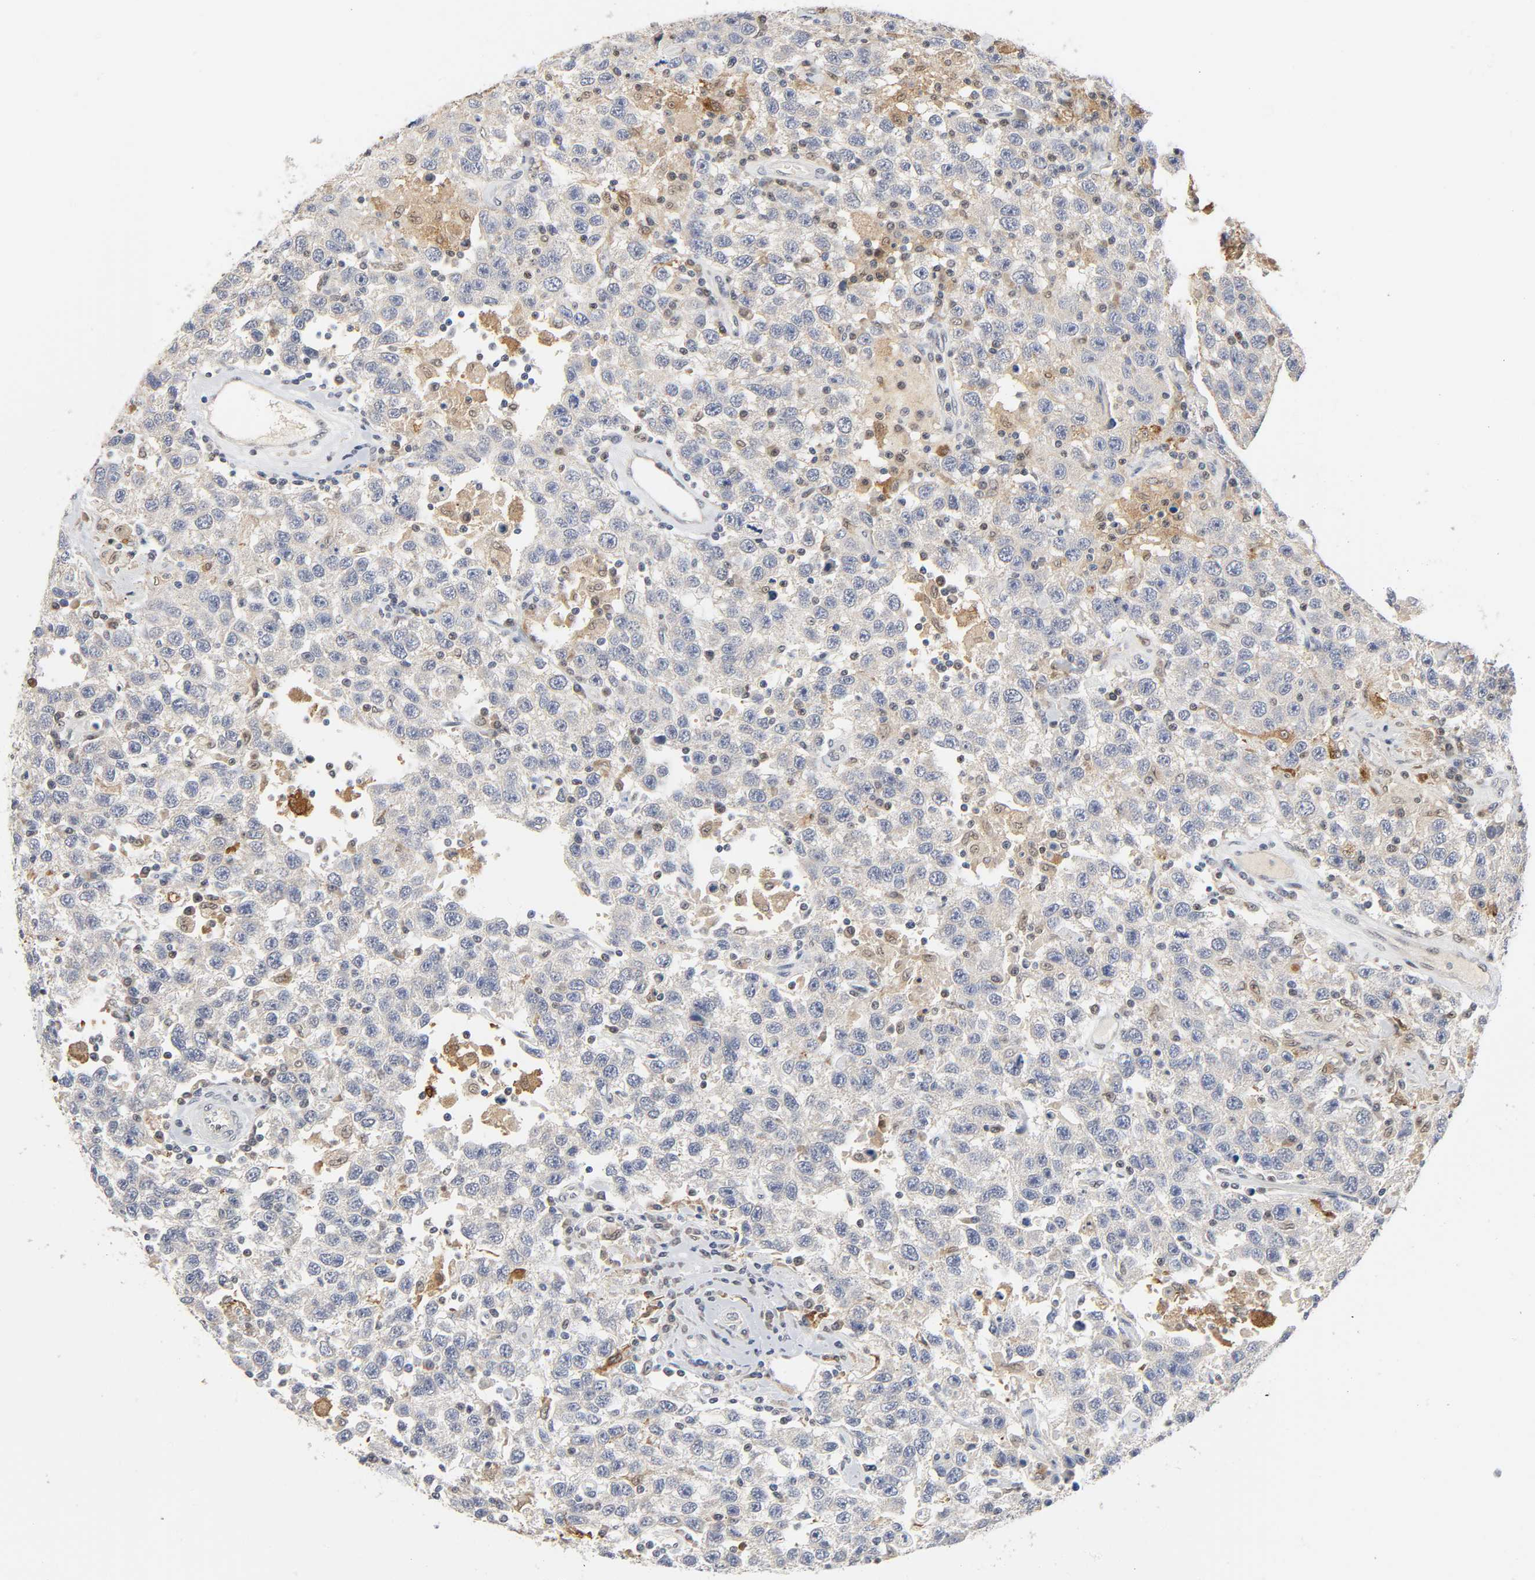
{"staining": {"intensity": "negative", "quantity": "none", "location": "none"}, "tissue": "testis cancer", "cell_type": "Tumor cells", "image_type": "cancer", "snomed": [{"axis": "morphology", "description": "Seminoma, NOS"}, {"axis": "topography", "description": "Testis"}], "caption": "IHC of human seminoma (testis) exhibits no positivity in tumor cells. (DAB (3,3'-diaminobenzidine) immunohistochemistry visualized using brightfield microscopy, high magnification).", "gene": "KAT2B", "patient": {"sex": "male", "age": 41}}